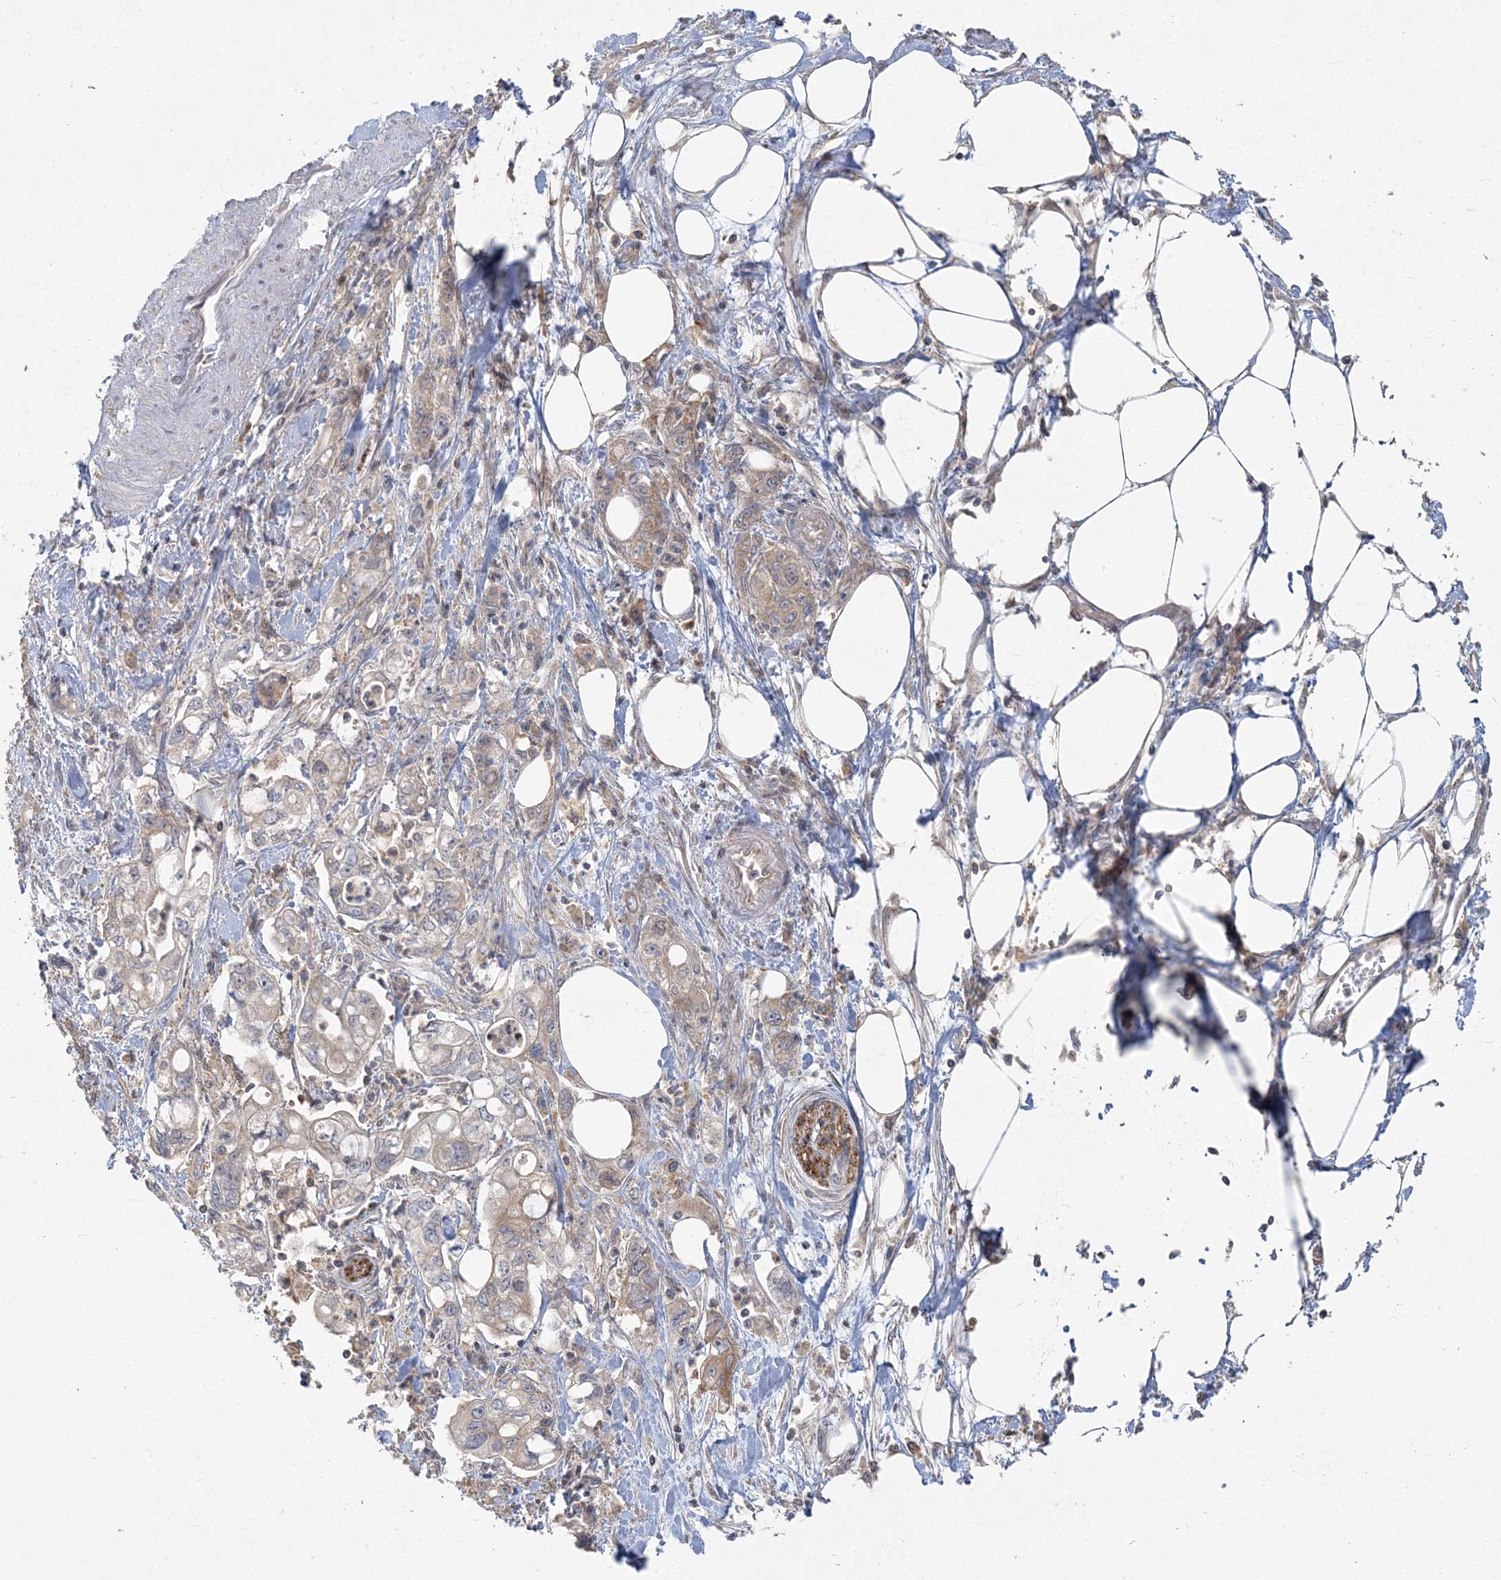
{"staining": {"intensity": "weak", "quantity": "25%-75%", "location": "cytoplasmic/membranous"}, "tissue": "pancreatic cancer", "cell_type": "Tumor cells", "image_type": "cancer", "snomed": [{"axis": "morphology", "description": "Adenocarcinoma, NOS"}, {"axis": "topography", "description": "Pancreas"}], "caption": "Immunohistochemical staining of adenocarcinoma (pancreatic) exhibits low levels of weak cytoplasmic/membranous expression in approximately 25%-75% of tumor cells. (Stains: DAB (3,3'-diaminobenzidine) in brown, nuclei in blue, Microscopy: brightfield microscopy at high magnification).", "gene": "ZC3H6", "patient": {"sex": "male", "age": 70}}